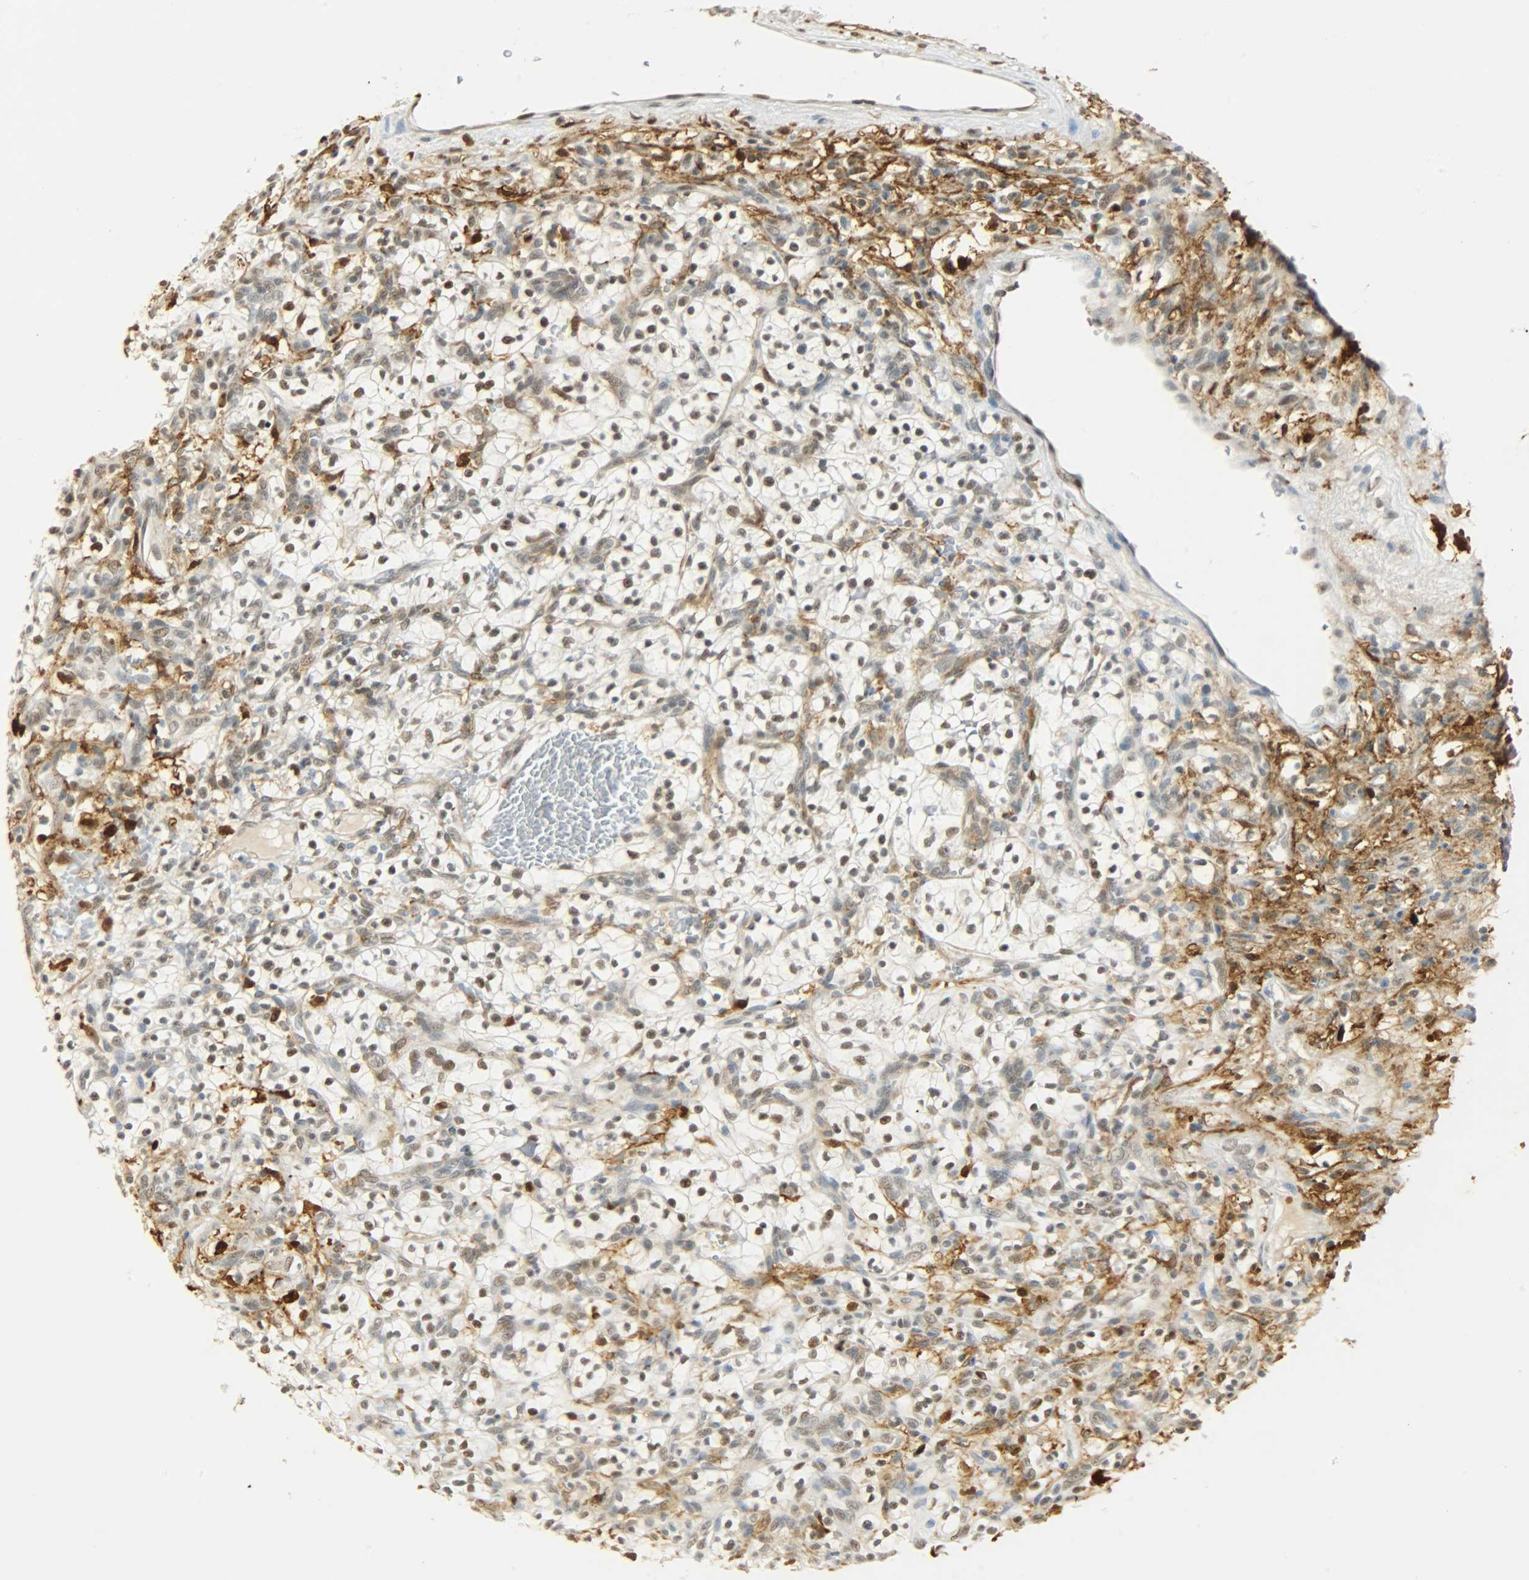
{"staining": {"intensity": "moderate", "quantity": "<25%", "location": "nuclear"}, "tissue": "renal cancer", "cell_type": "Tumor cells", "image_type": "cancer", "snomed": [{"axis": "morphology", "description": "Adenocarcinoma, NOS"}, {"axis": "topography", "description": "Kidney"}], "caption": "IHC staining of adenocarcinoma (renal), which shows low levels of moderate nuclear staining in approximately <25% of tumor cells indicating moderate nuclear protein positivity. The staining was performed using DAB (brown) for protein detection and nuclei were counterstained in hematoxylin (blue).", "gene": "NGFR", "patient": {"sex": "female", "age": 57}}